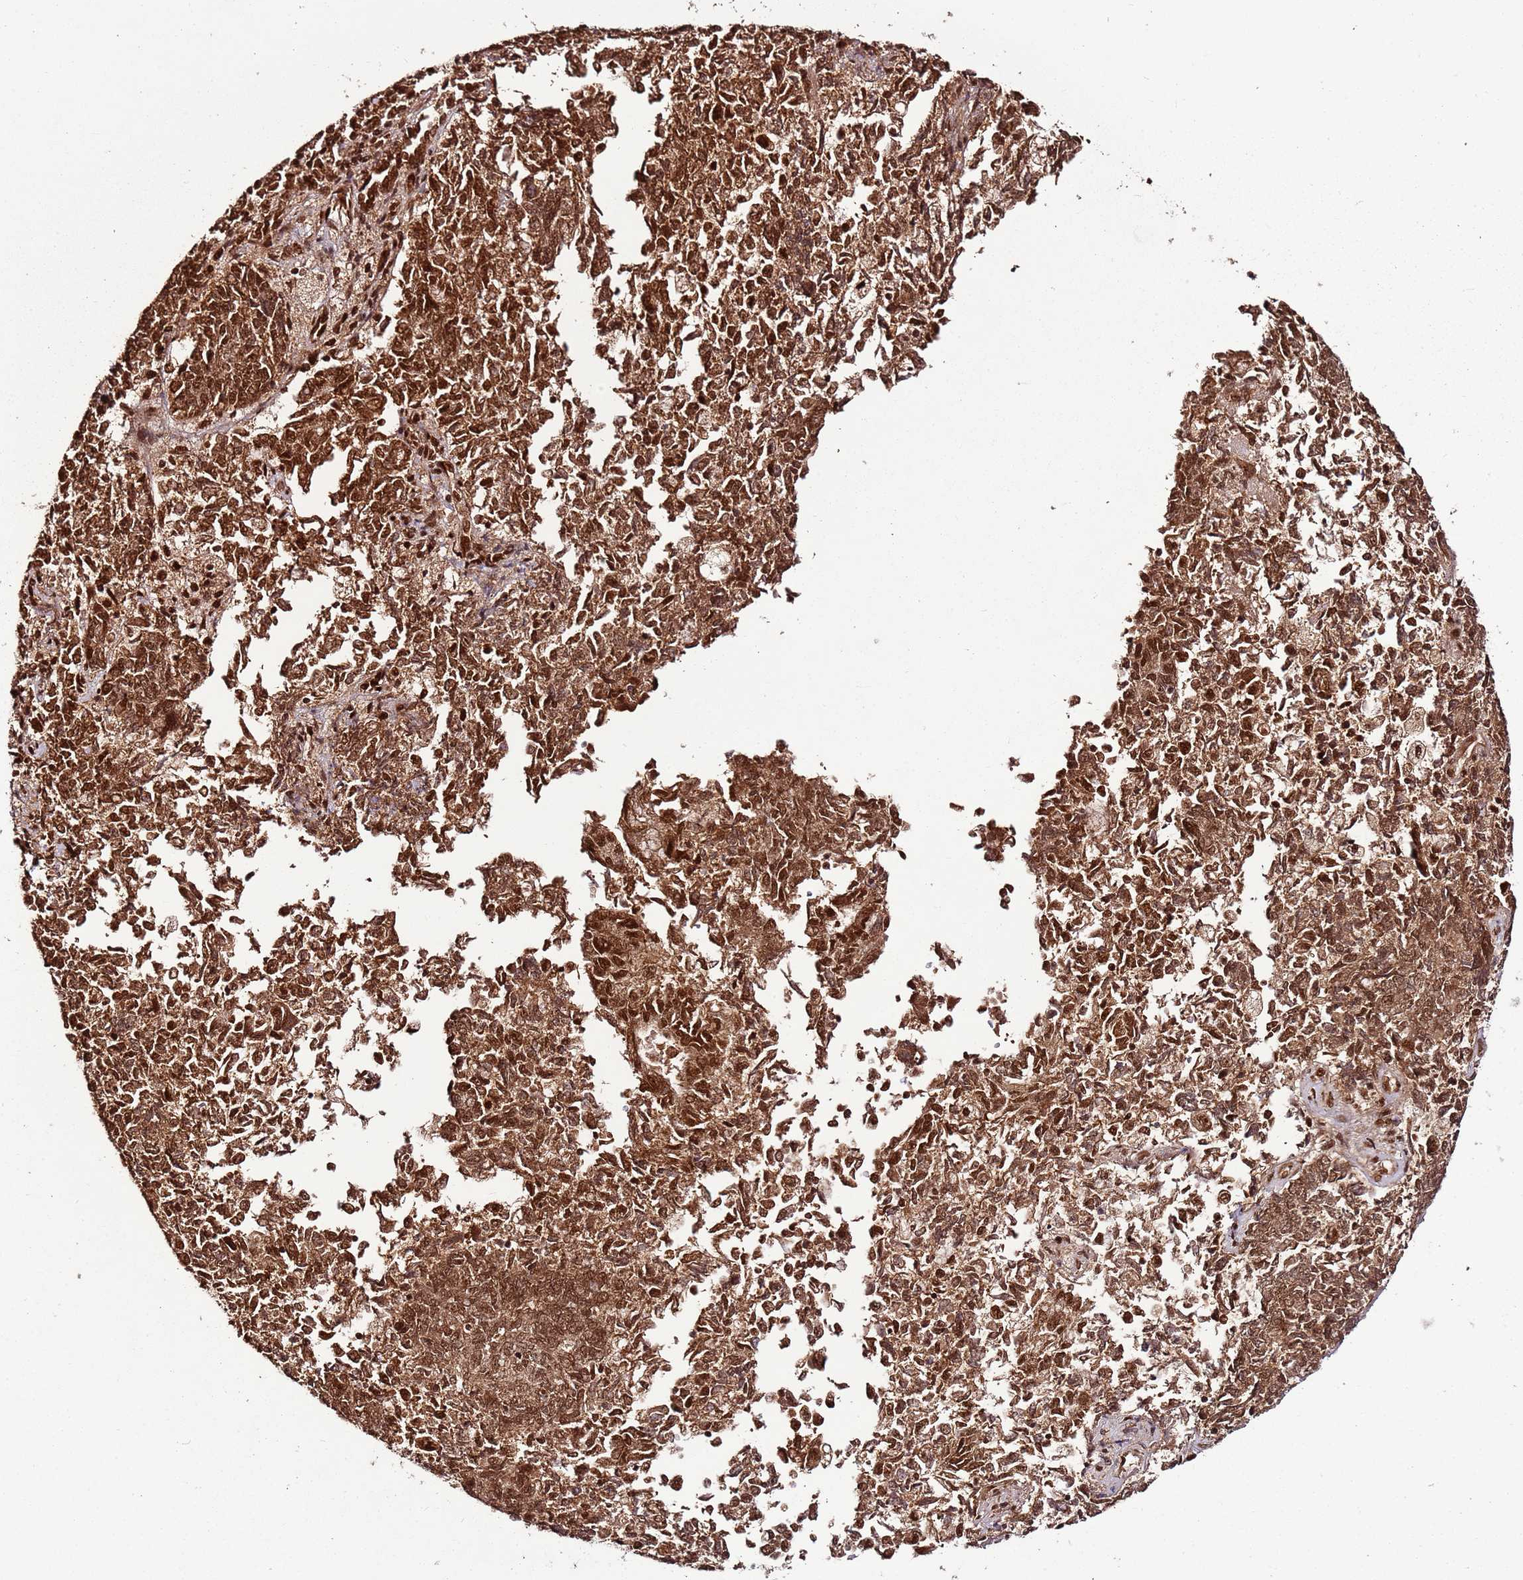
{"staining": {"intensity": "strong", "quantity": ">75%", "location": "cytoplasmic/membranous,nuclear"}, "tissue": "endometrial cancer", "cell_type": "Tumor cells", "image_type": "cancer", "snomed": [{"axis": "morphology", "description": "Adenocarcinoma, NOS"}, {"axis": "topography", "description": "Endometrium"}], "caption": "This is an image of immunohistochemistry staining of endometrial cancer (adenocarcinoma), which shows strong staining in the cytoplasmic/membranous and nuclear of tumor cells.", "gene": "XRN2", "patient": {"sex": "female", "age": 80}}